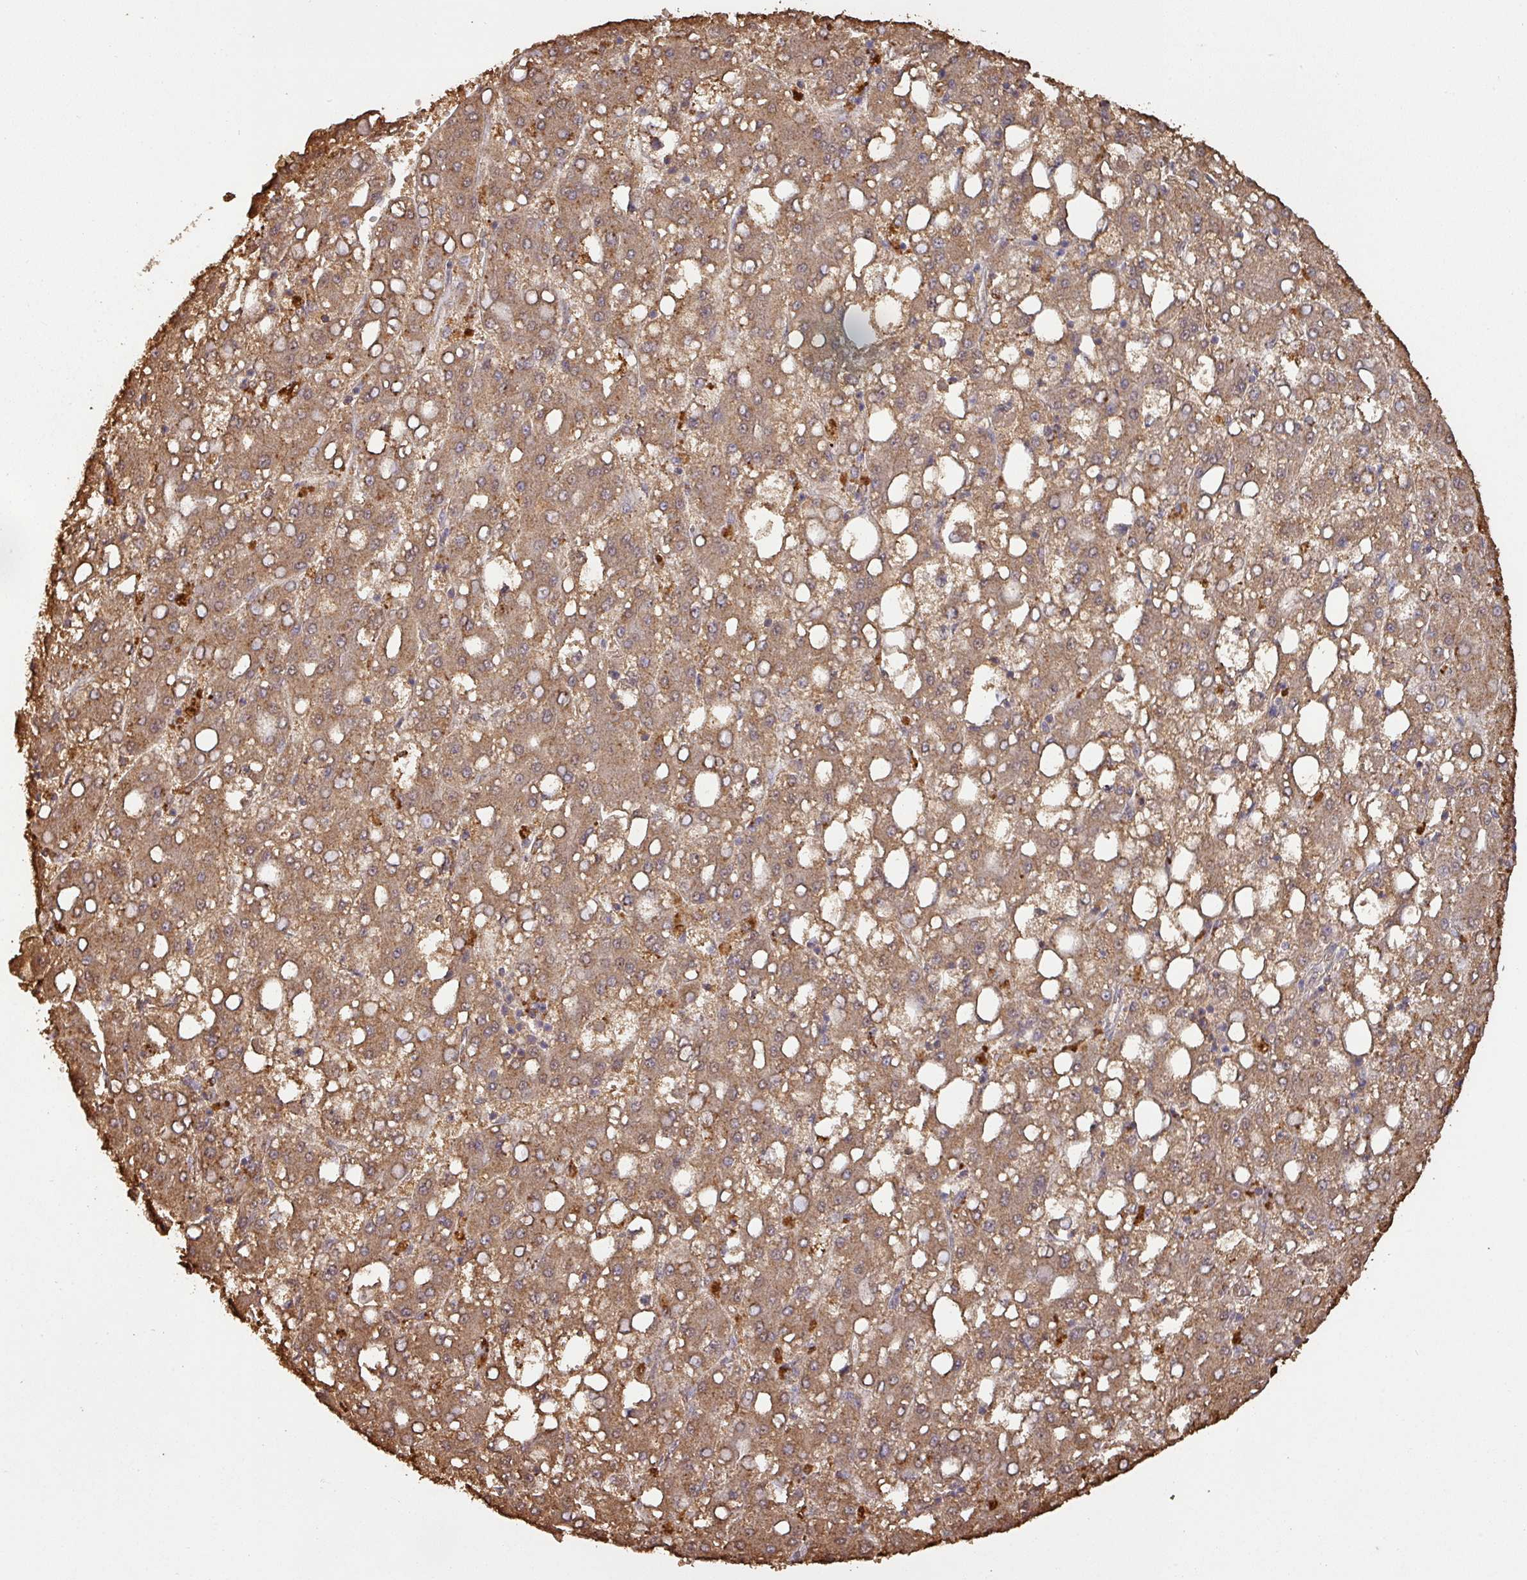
{"staining": {"intensity": "moderate", "quantity": ">75%", "location": "cytoplasmic/membranous"}, "tissue": "liver cancer", "cell_type": "Tumor cells", "image_type": "cancer", "snomed": [{"axis": "morphology", "description": "Carcinoma, Hepatocellular, NOS"}, {"axis": "topography", "description": "Liver"}], "caption": "About >75% of tumor cells in human hepatocellular carcinoma (liver) show moderate cytoplasmic/membranous protein positivity as visualized by brown immunohistochemical staining.", "gene": "ATAT1", "patient": {"sex": "male", "age": 65}}